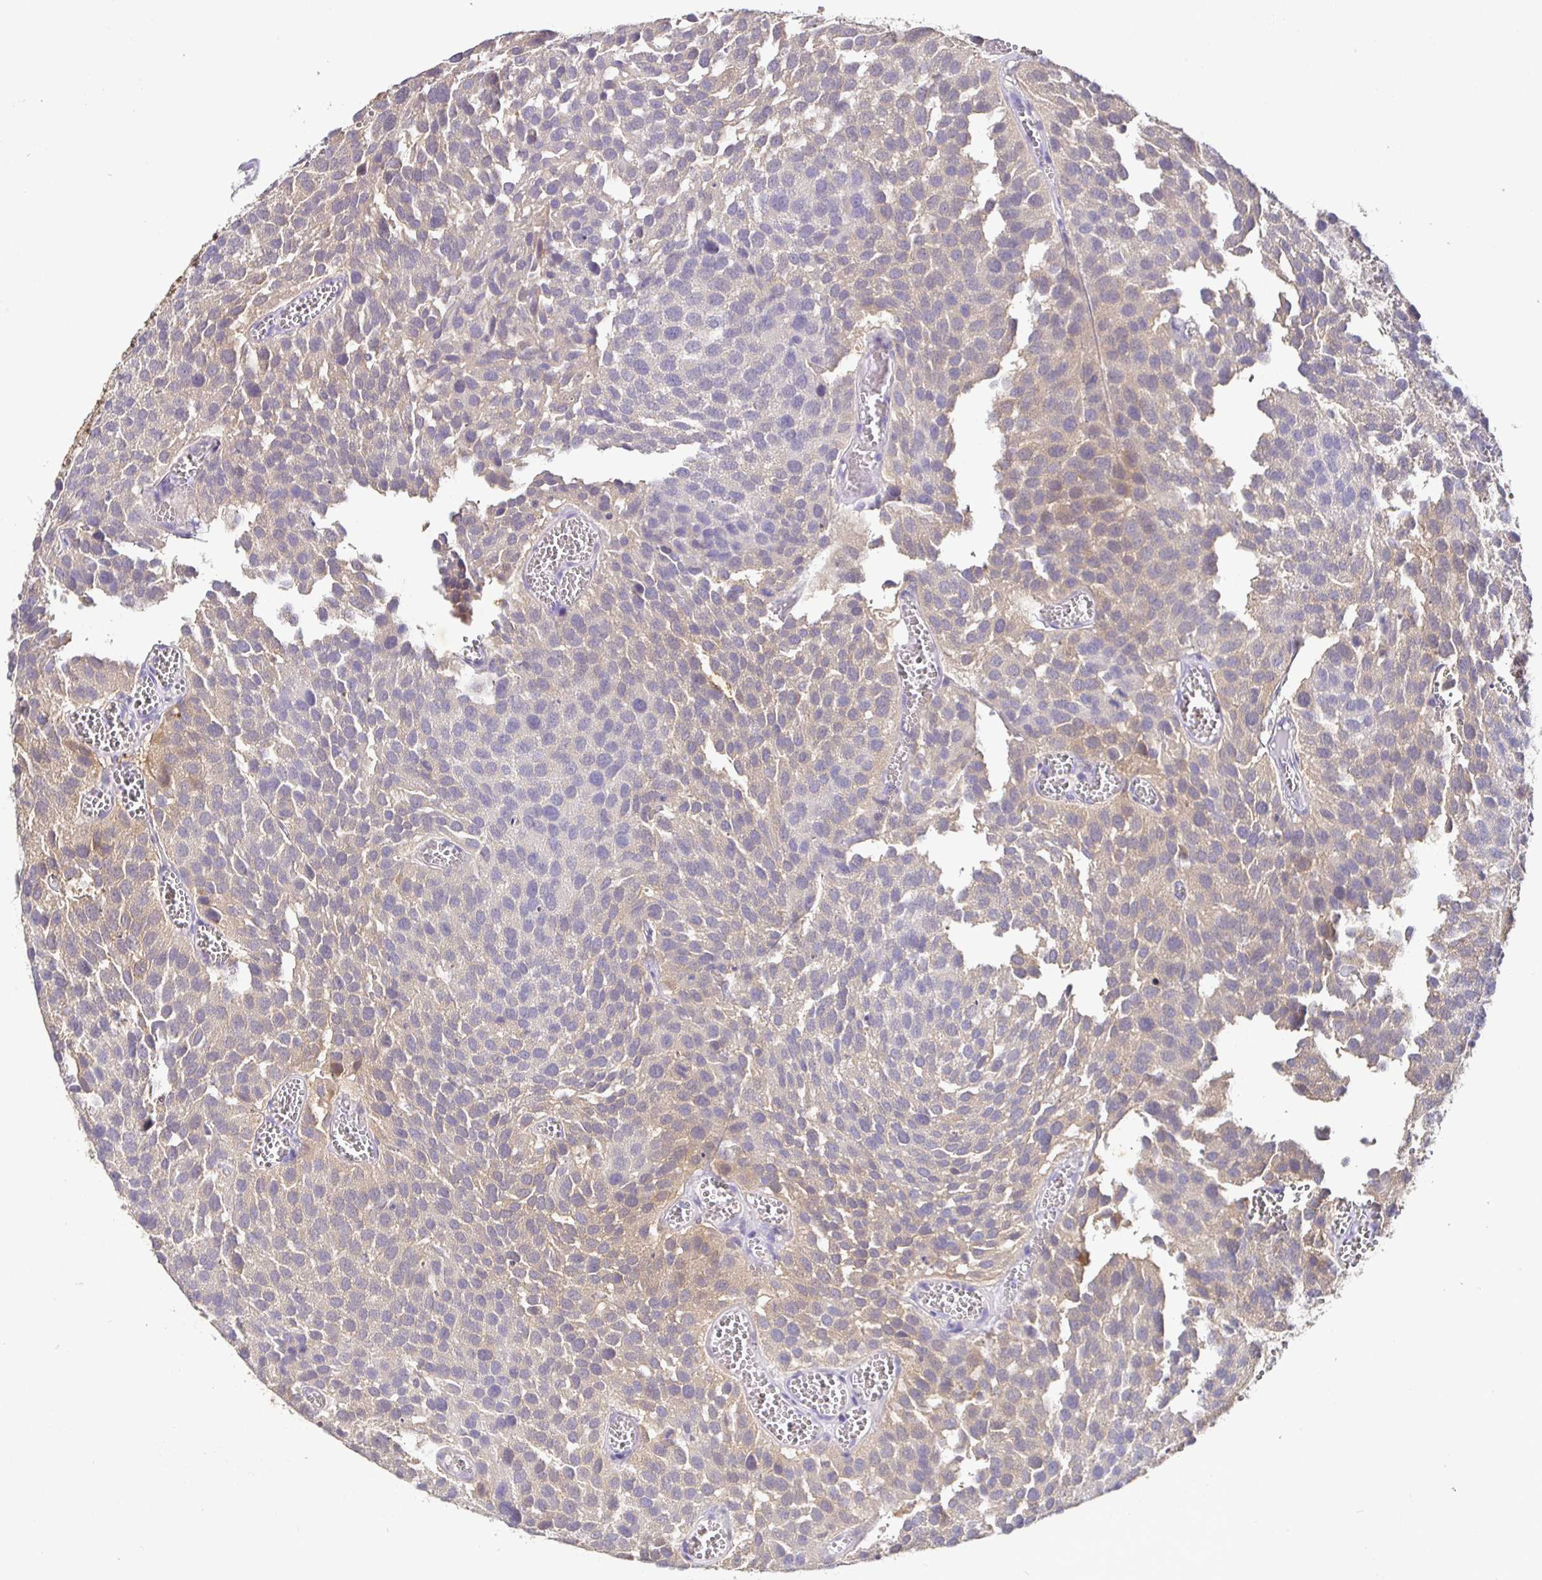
{"staining": {"intensity": "weak", "quantity": "25%-75%", "location": "cytoplasmic/membranous"}, "tissue": "urothelial cancer", "cell_type": "Tumor cells", "image_type": "cancer", "snomed": [{"axis": "morphology", "description": "Urothelial carcinoma, Low grade"}, {"axis": "topography", "description": "Urinary bladder"}], "caption": "Protein expression analysis of human urothelial carcinoma (low-grade) reveals weak cytoplasmic/membranous staining in approximately 25%-75% of tumor cells.", "gene": "SHISA4", "patient": {"sex": "female", "age": 69}}